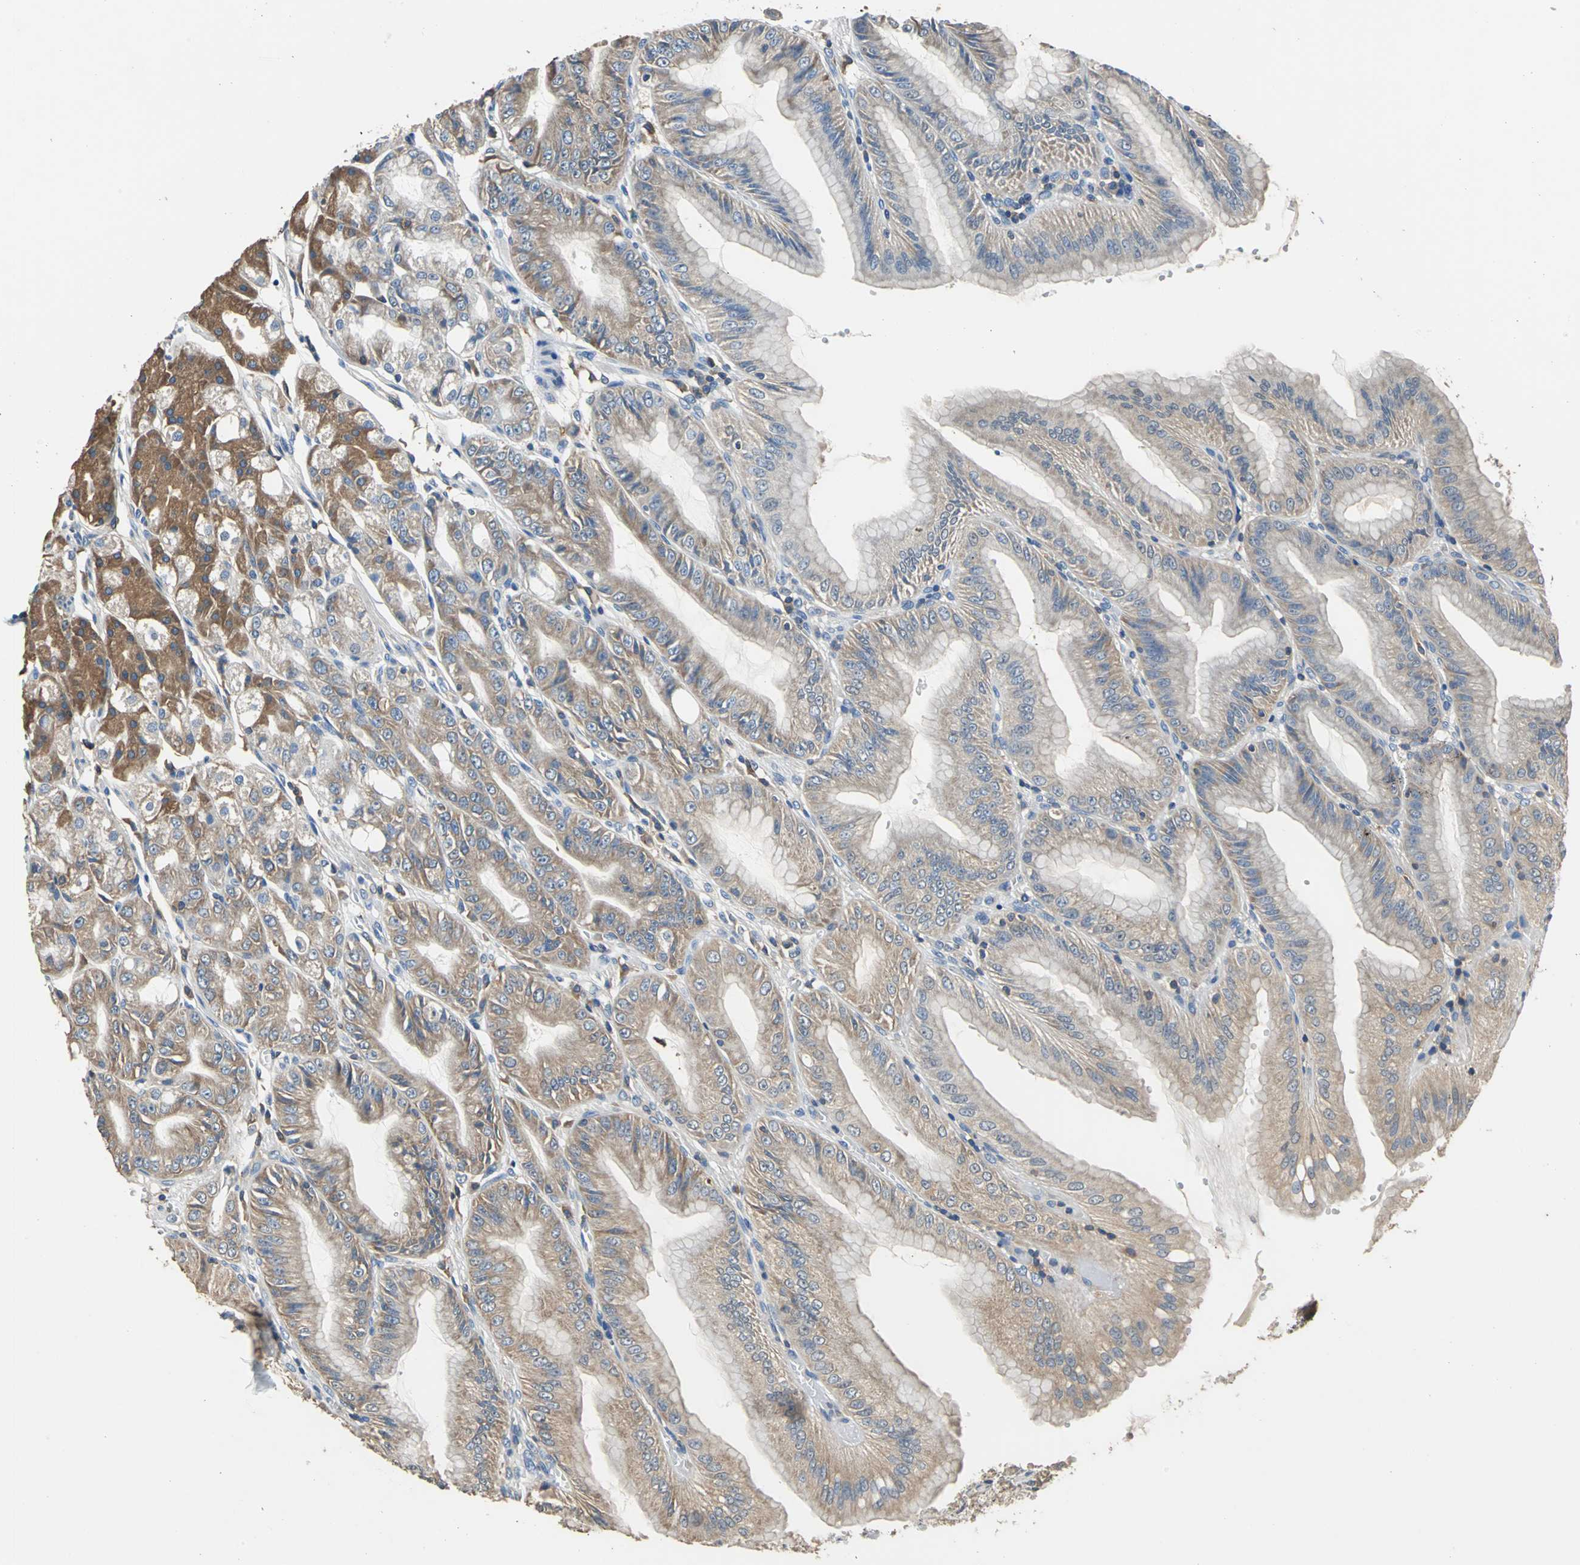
{"staining": {"intensity": "moderate", "quantity": "<25%", "location": "cytoplasmic/membranous"}, "tissue": "stomach", "cell_type": "Glandular cells", "image_type": "normal", "snomed": [{"axis": "morphology", "description": "Normal tissue, NOS"}, {"axis": "topography", "description": "Stomach, lower"}], "caption": "Immunohistochemistry (IHC) photomicrograph of benign stomach: stomach stained using immunohistochemistry shows low levels of moderate protein expression localized specifically in the cytoplasmic/membranous of glandular cells, appearing as a cytoplasmic/membranous brown color.", "gene": "PRKCA", "patient": {"sex": "male", "age": 71}}